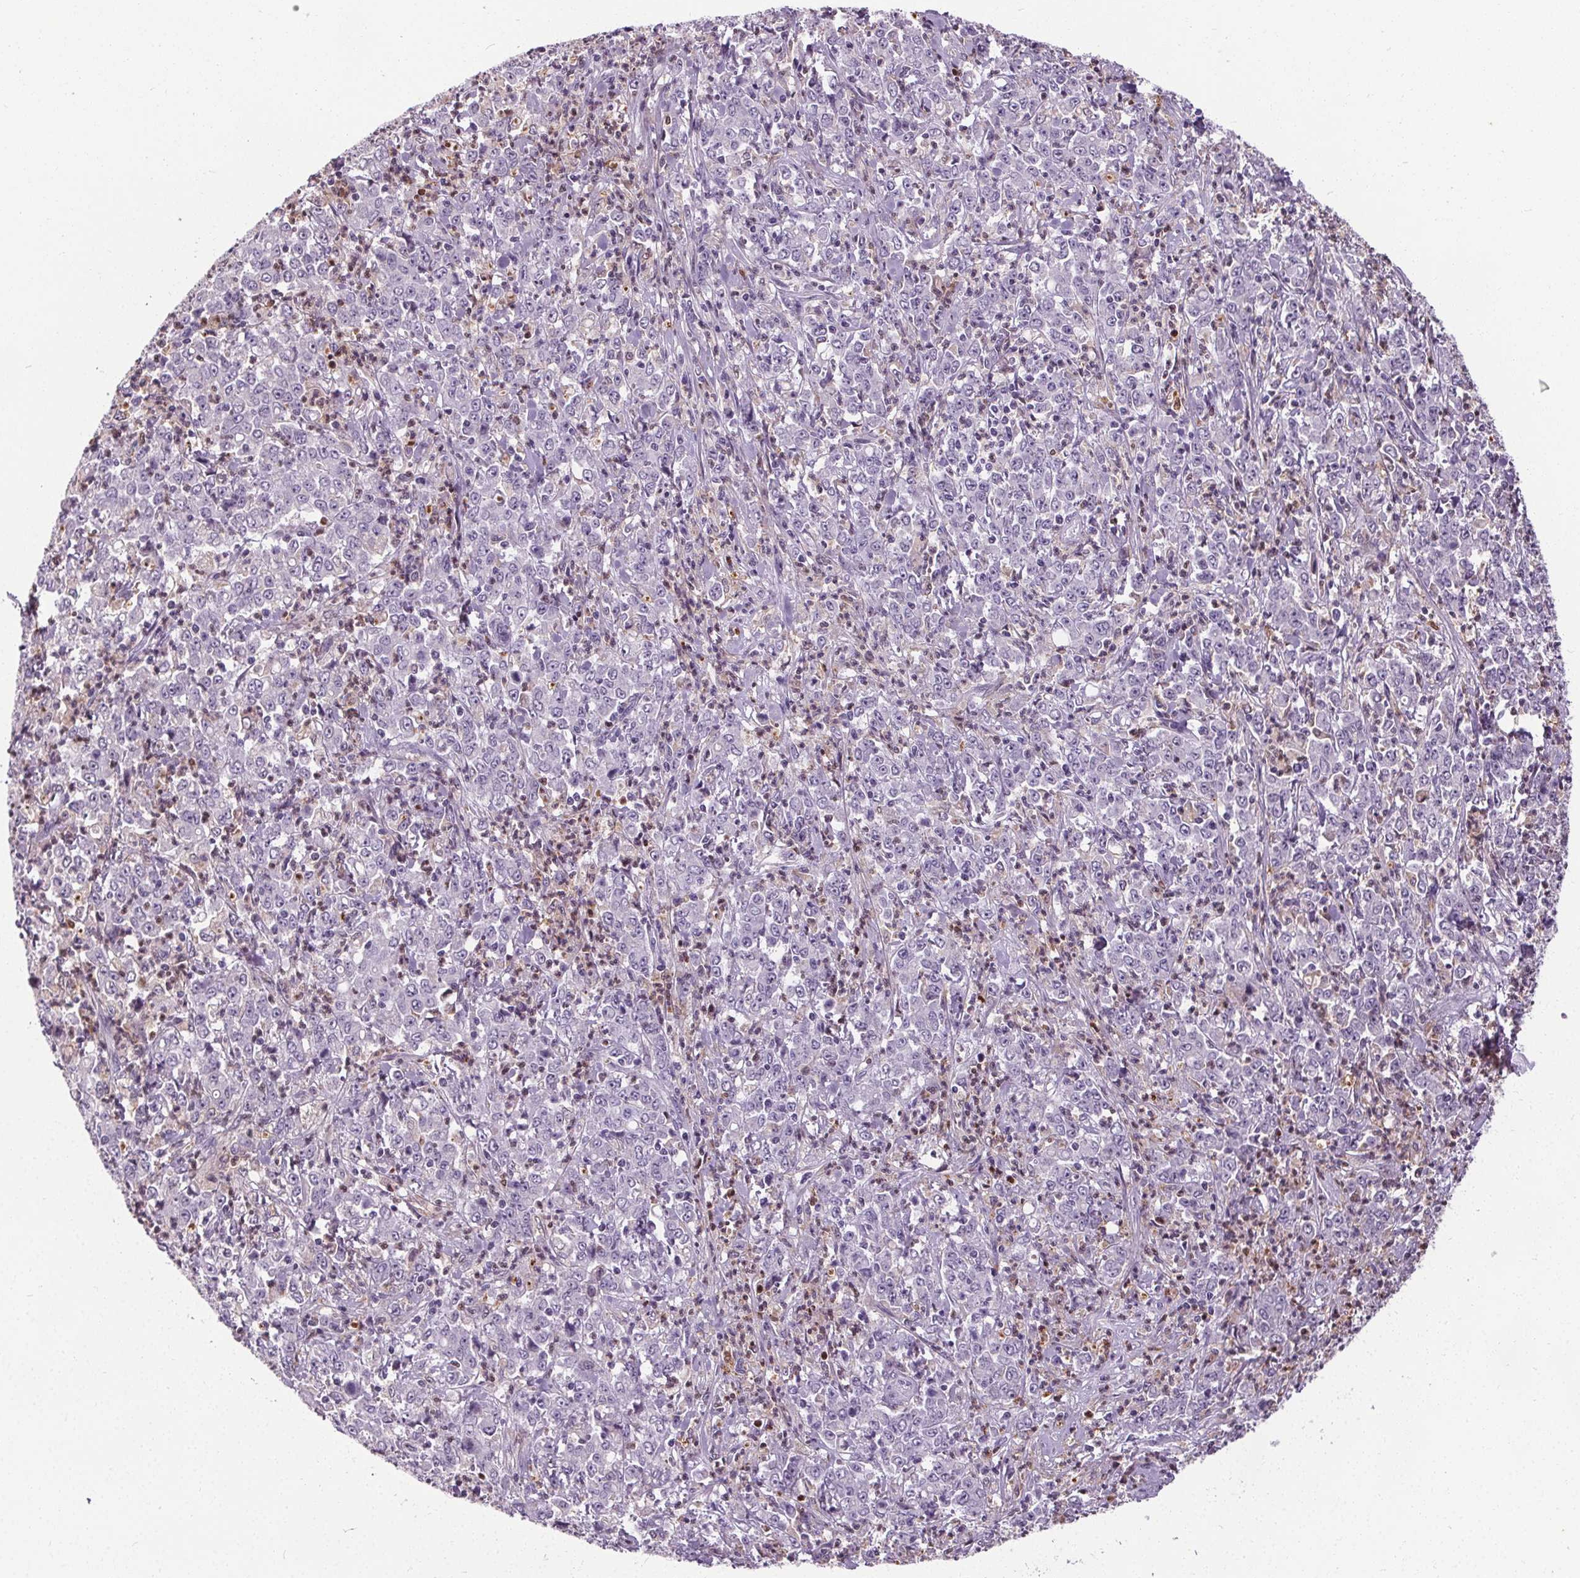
{"staining": {"intensity": "negative", "quantity": "none", "location": "none"}, "tissue": "stomach cancer", "cell_type": "Tumor cells", "image_type": "cancer", "snomed": [{"axis": "morphology", "description": "Adenocarcinoma, NOS"}, {"axis": "topography", "description": "Stomach, lower"}], "caption": "There is no significant positivity in tumor cells of adenocarcinoma (stomach).", "gene": "TMEM240", "patient": {"sex": "female", "age": 71}}